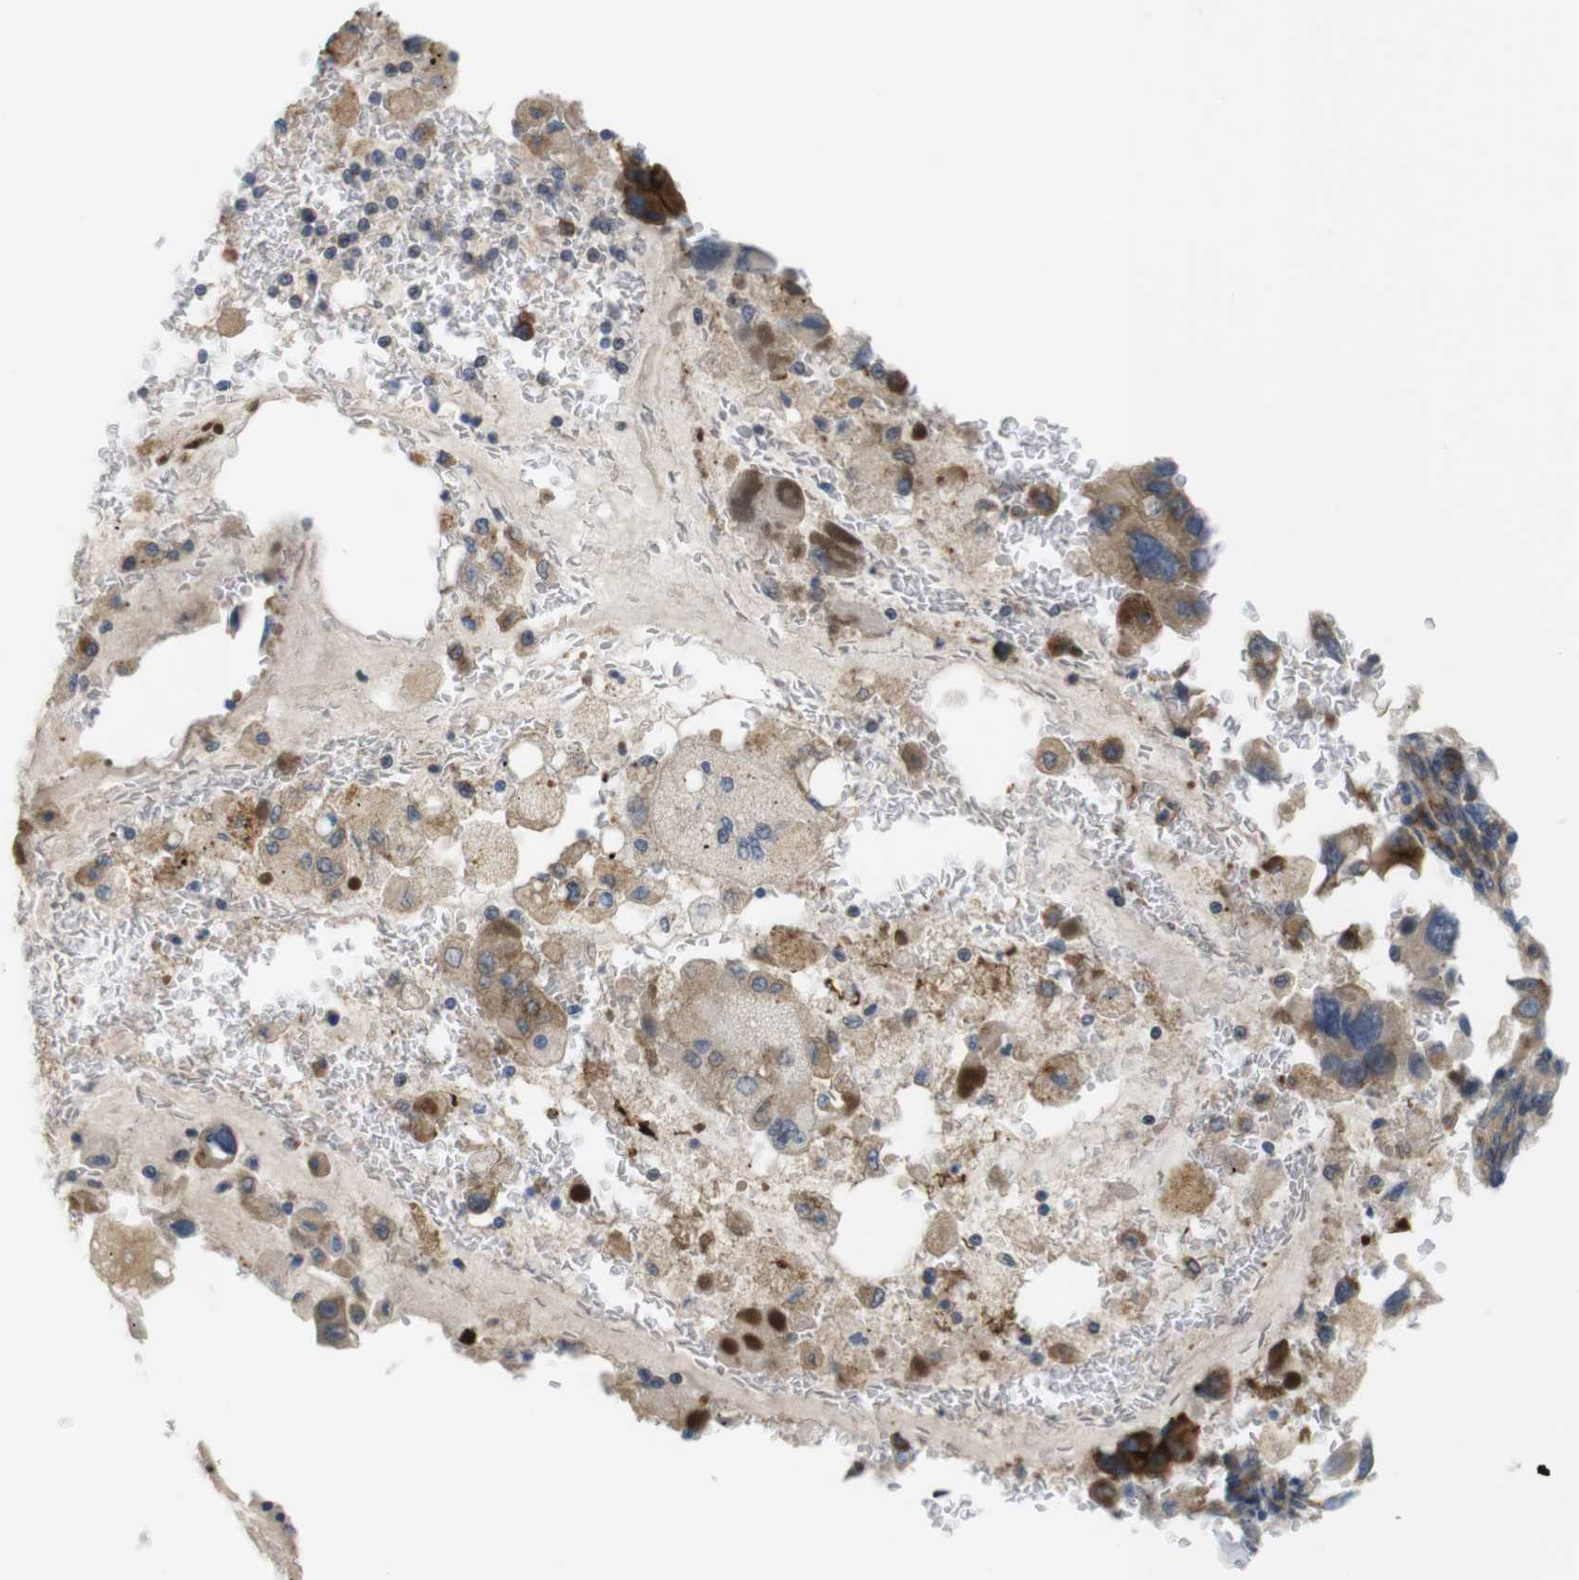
{"staining": {"intensity": "moderate", "quantity": ">75%", "location": "cytoplasmic/membranous"}, "tissue": "bronchus", "cell_type": "Respiratory epithelial cells", "image_type": "normal", "snomed": [{"axis": "morphology", "description": "Normal tissue, NOS"}, {"axis": "morphology", "description": "Adenocarcinoma, NOS"}, {"axis": "morphology", "description": "Adenocarcinoma, metastatic, NOS"}, {"axis": "topography", "description": "Lymph node"}, {"axis": "topography", "description": "Bronchus"}, {"axis": "topography", "description": "Lung"}], "caption": "Protein staining reveals moderate cytoplasmic/membranous staining in about >75% of respiratory epithelial cells in benign bronchus.", "gene": "GJC3", "patient": {"sex": "female", "age": 54}}